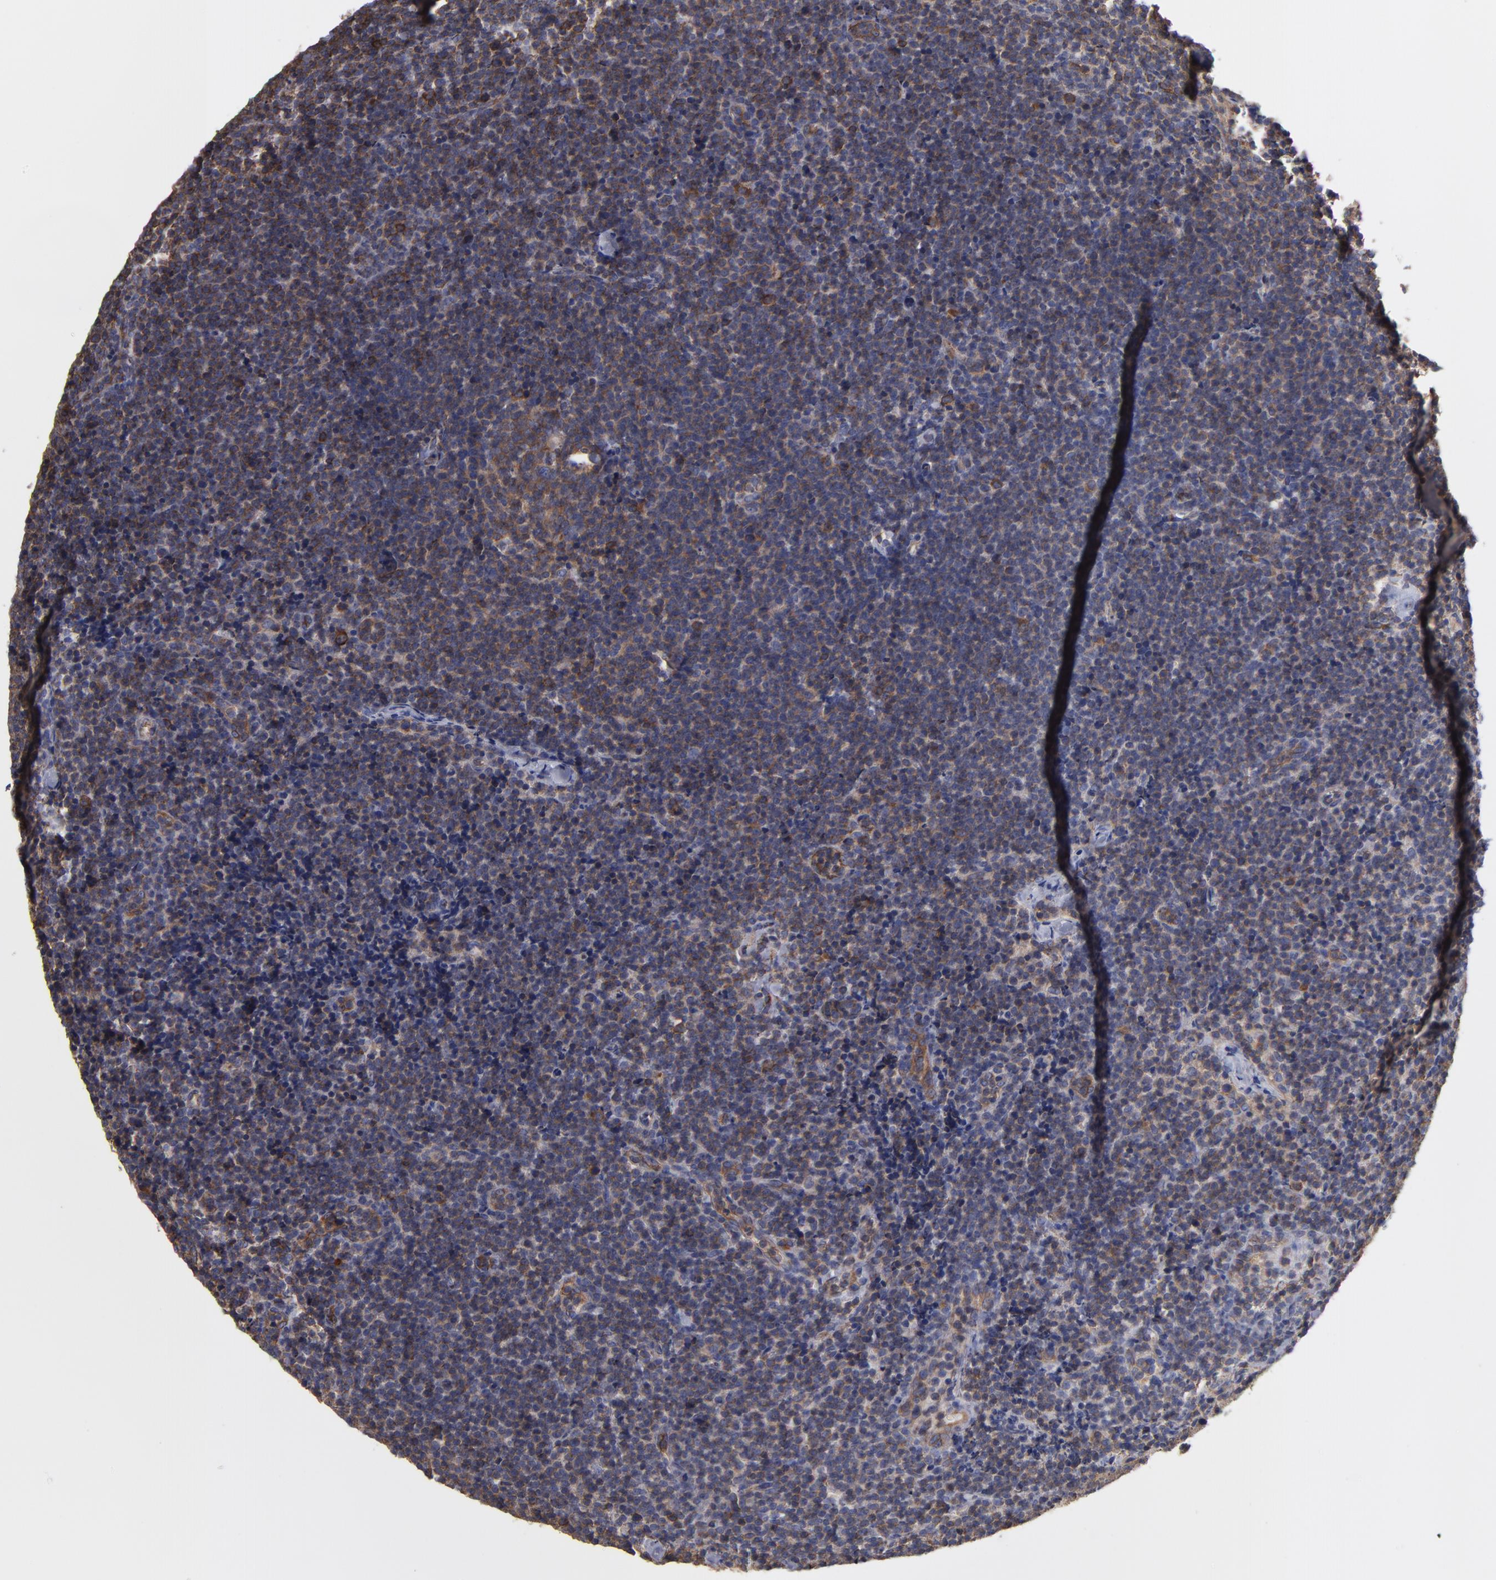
{"staining": {"intensity": "moderate", "quantity": ">75%", "location": "cytoplasmic/membranous"}, "tissue": "lymphoma", "cell_type": "Tumor cells", "image_type": "cancer", "snomed": [{"axis": "morphology", "description": "Malignant lymphoma, non-Hodgkin's type, High grade"}, {"axis": "topography", "description": "Lymph node"}], "caption": "Immunohistochemistry (IHC) micrograph of lymphoma stained for a protein (brown), which exhibits medium levels of moderate cytoplasmic/membranous expression in about >75% of tumor cells.", "gene": "ESYT2", "patient": {"sex": "female", "age": 58}}